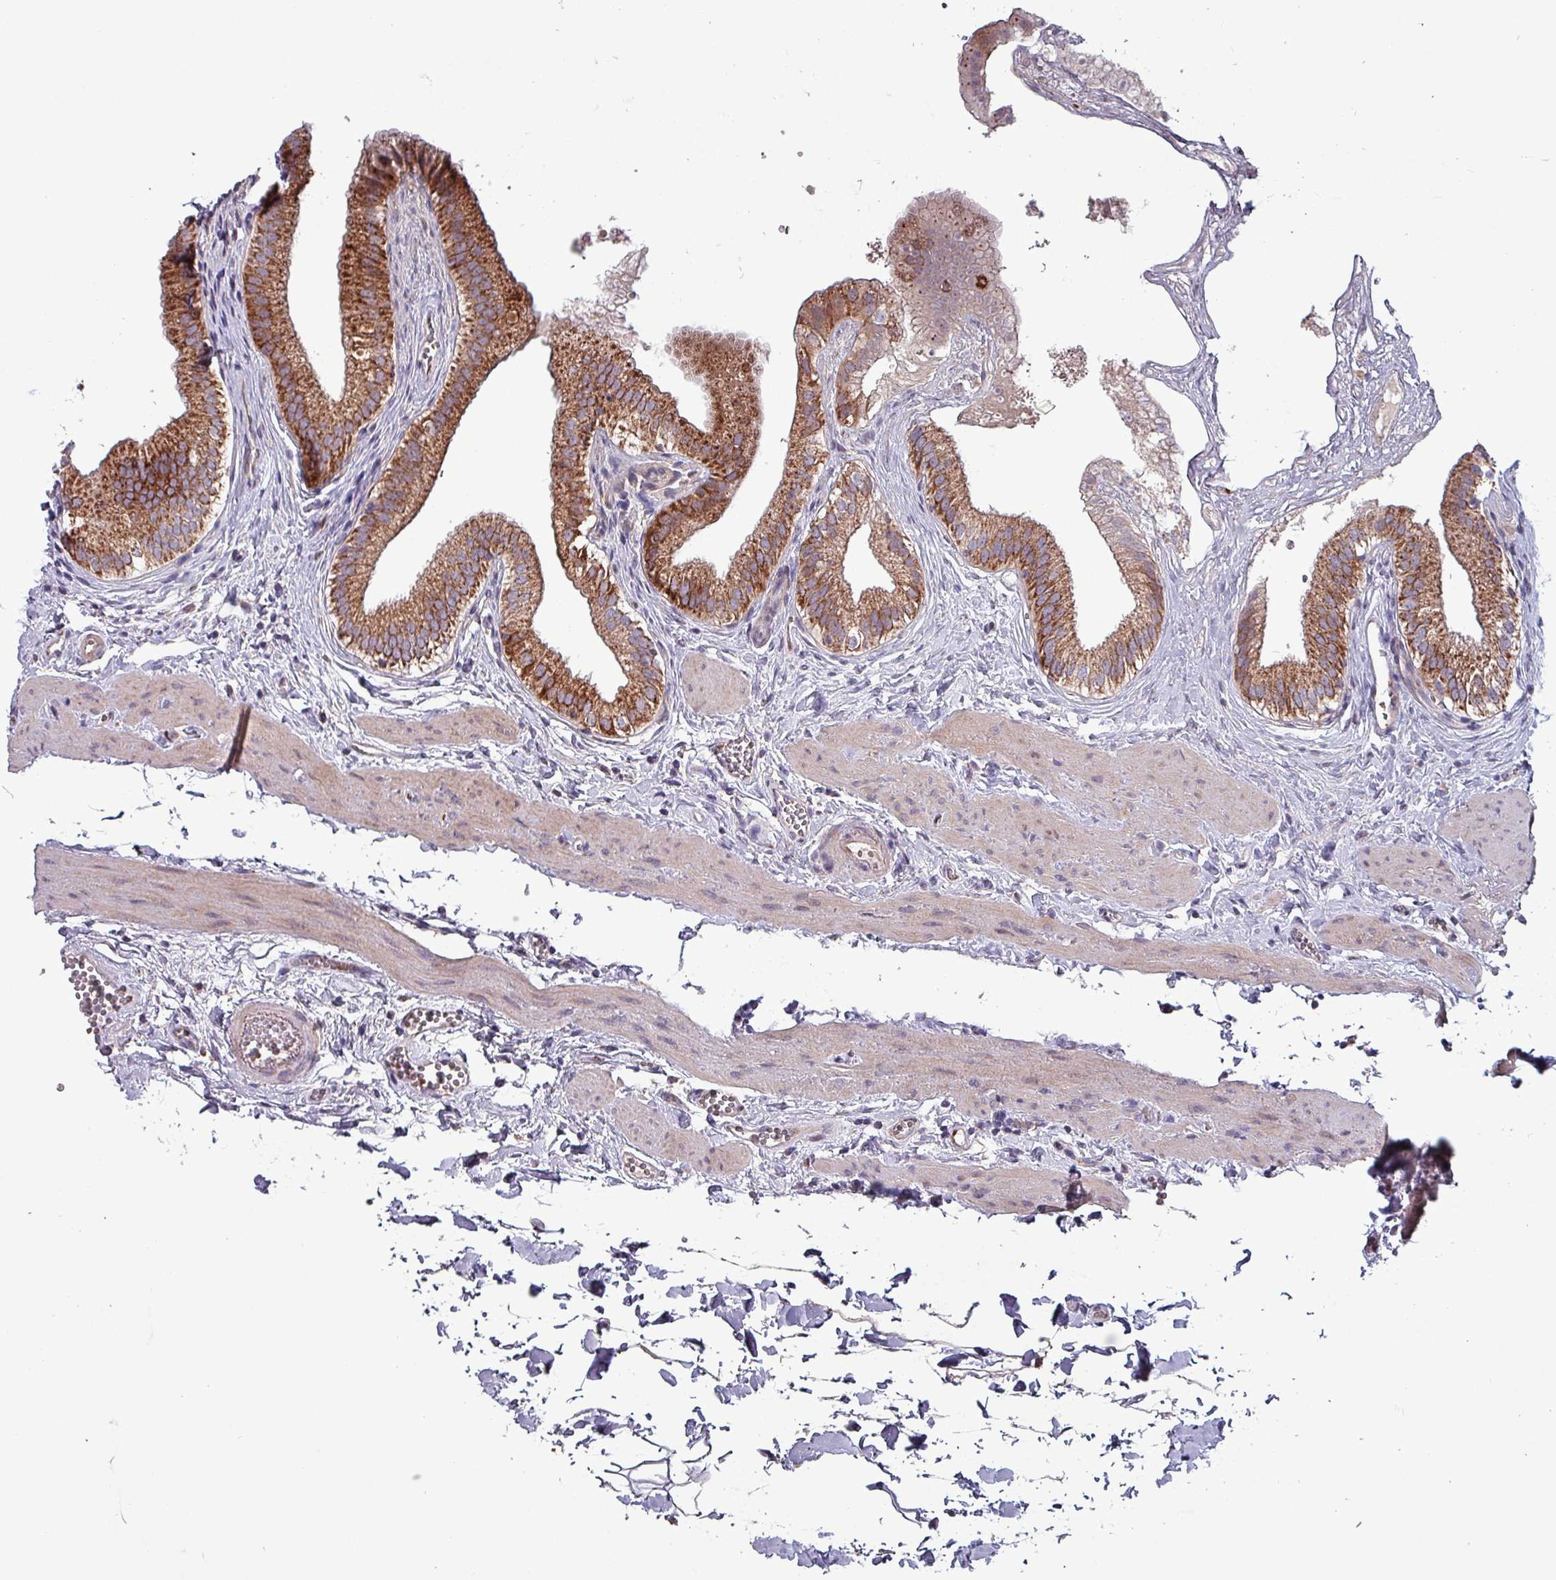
{"staining": {"intensity": "strong", "quantity": ">75%", "location": "cytoplasmic/membranous"}, "tissue": "gallbladder", "cell_type": "Glandular cells", "image_type": "normal", "snomed": [{"axis": "morphology", "description": "Normal tissue, NOS"}, {"axis": "topography", "description": "Gallbladder"}], "caption": "An image showing strong cytoplasmic/membranous positivity in about >75% of glandular cells in normal gallbladder, as visualized by brown immunohistochemical staining.", "gene": "ZNF322", "patient": {"sex": "female", "age": 54}}